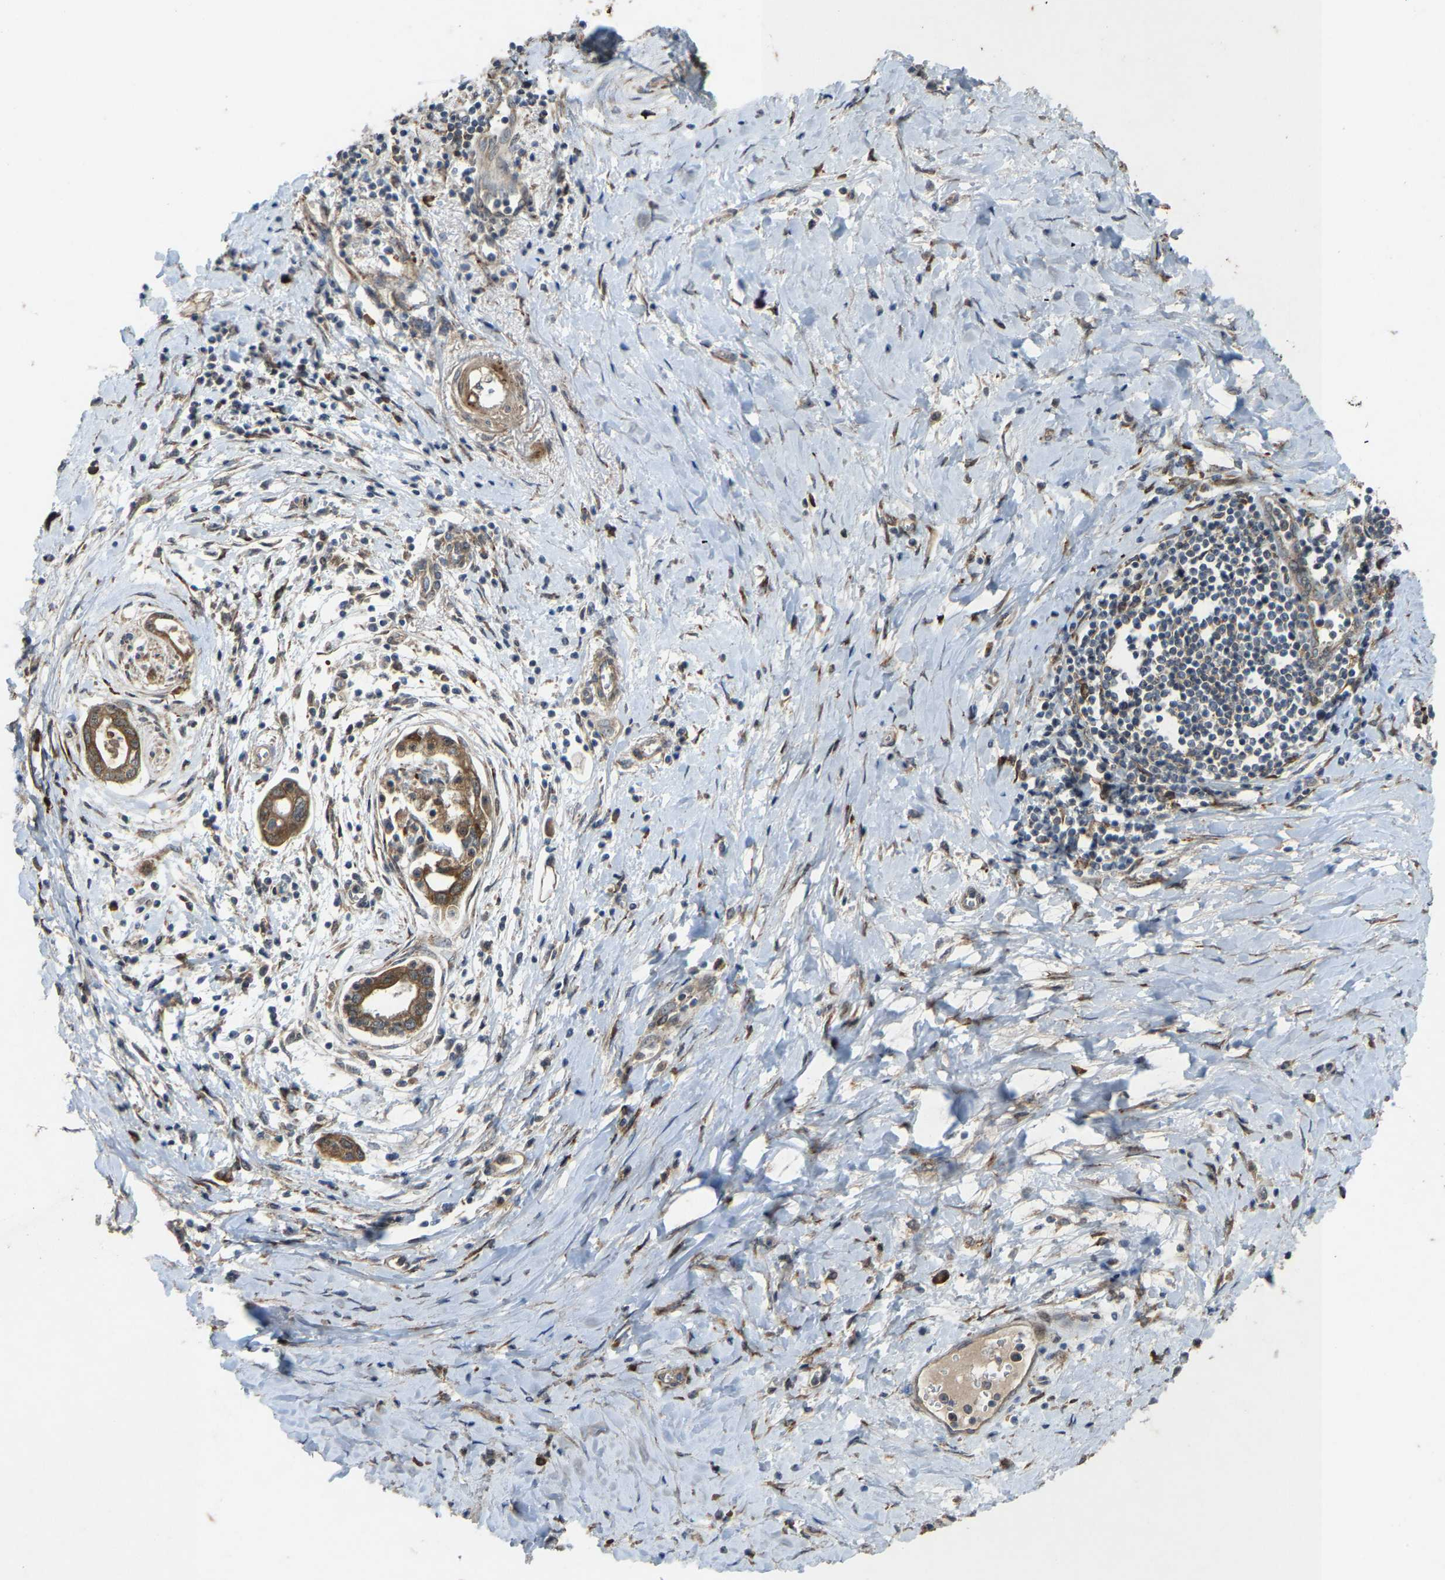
{"staining": {"intensity": "moderate", "quantity": ">75%", "location": "cytoplasmic/membranous"}, "tissue": "pancreatic cancer", "cell_type": "Tumor cells", "image_type": "cancer", "snomed": [{"axis": "morphology", "description": "Adenocarcinoma, NOS"}, {"axis": "topography", "description": "Pancreas"}], "caption": "Protein expression analysis of pancreatic cancer displays moderate cytoplasmic/membranous expression in approximately >75% of tumor cells.", "gene": "LRRC72", "patient": {"sex": "male", "age": 59}}